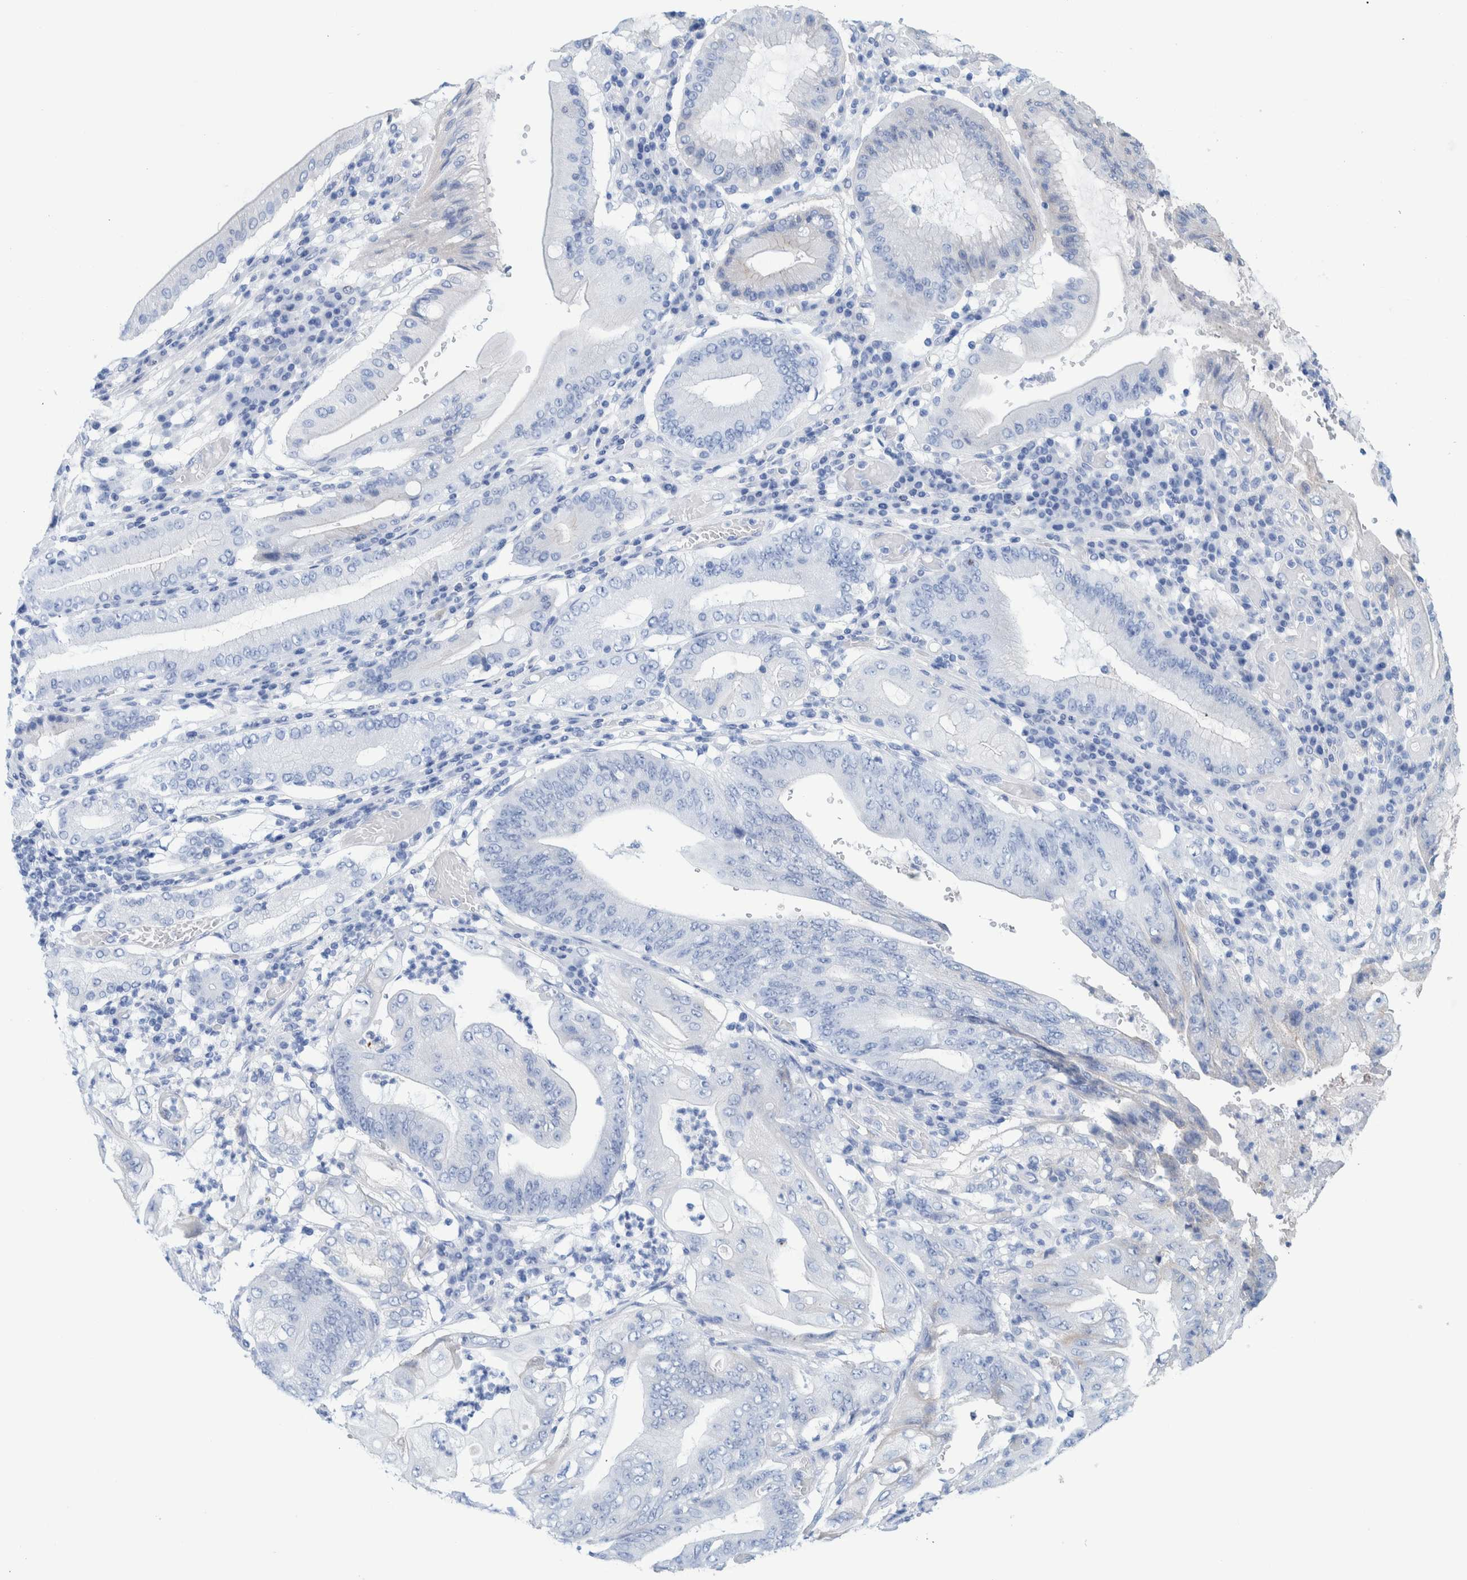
{"staining": {"intensity": "negative", "quantity": "none", "location": "none"}, "tissue": "stomach cancer", "cell_type": "Tumor cells", "image_type": "cancer", "snomed": [{"axis": "morphology", "description": "Adenocarcinoma, NOS"}, {"axis": "topography", "description": "Stomach"}], "caption": "The histopathology image shows no staining of tumor cells in adenocarcinoma (stomach).", "gene": "PERP", "patient": {"sex": "female", "age": 73}}